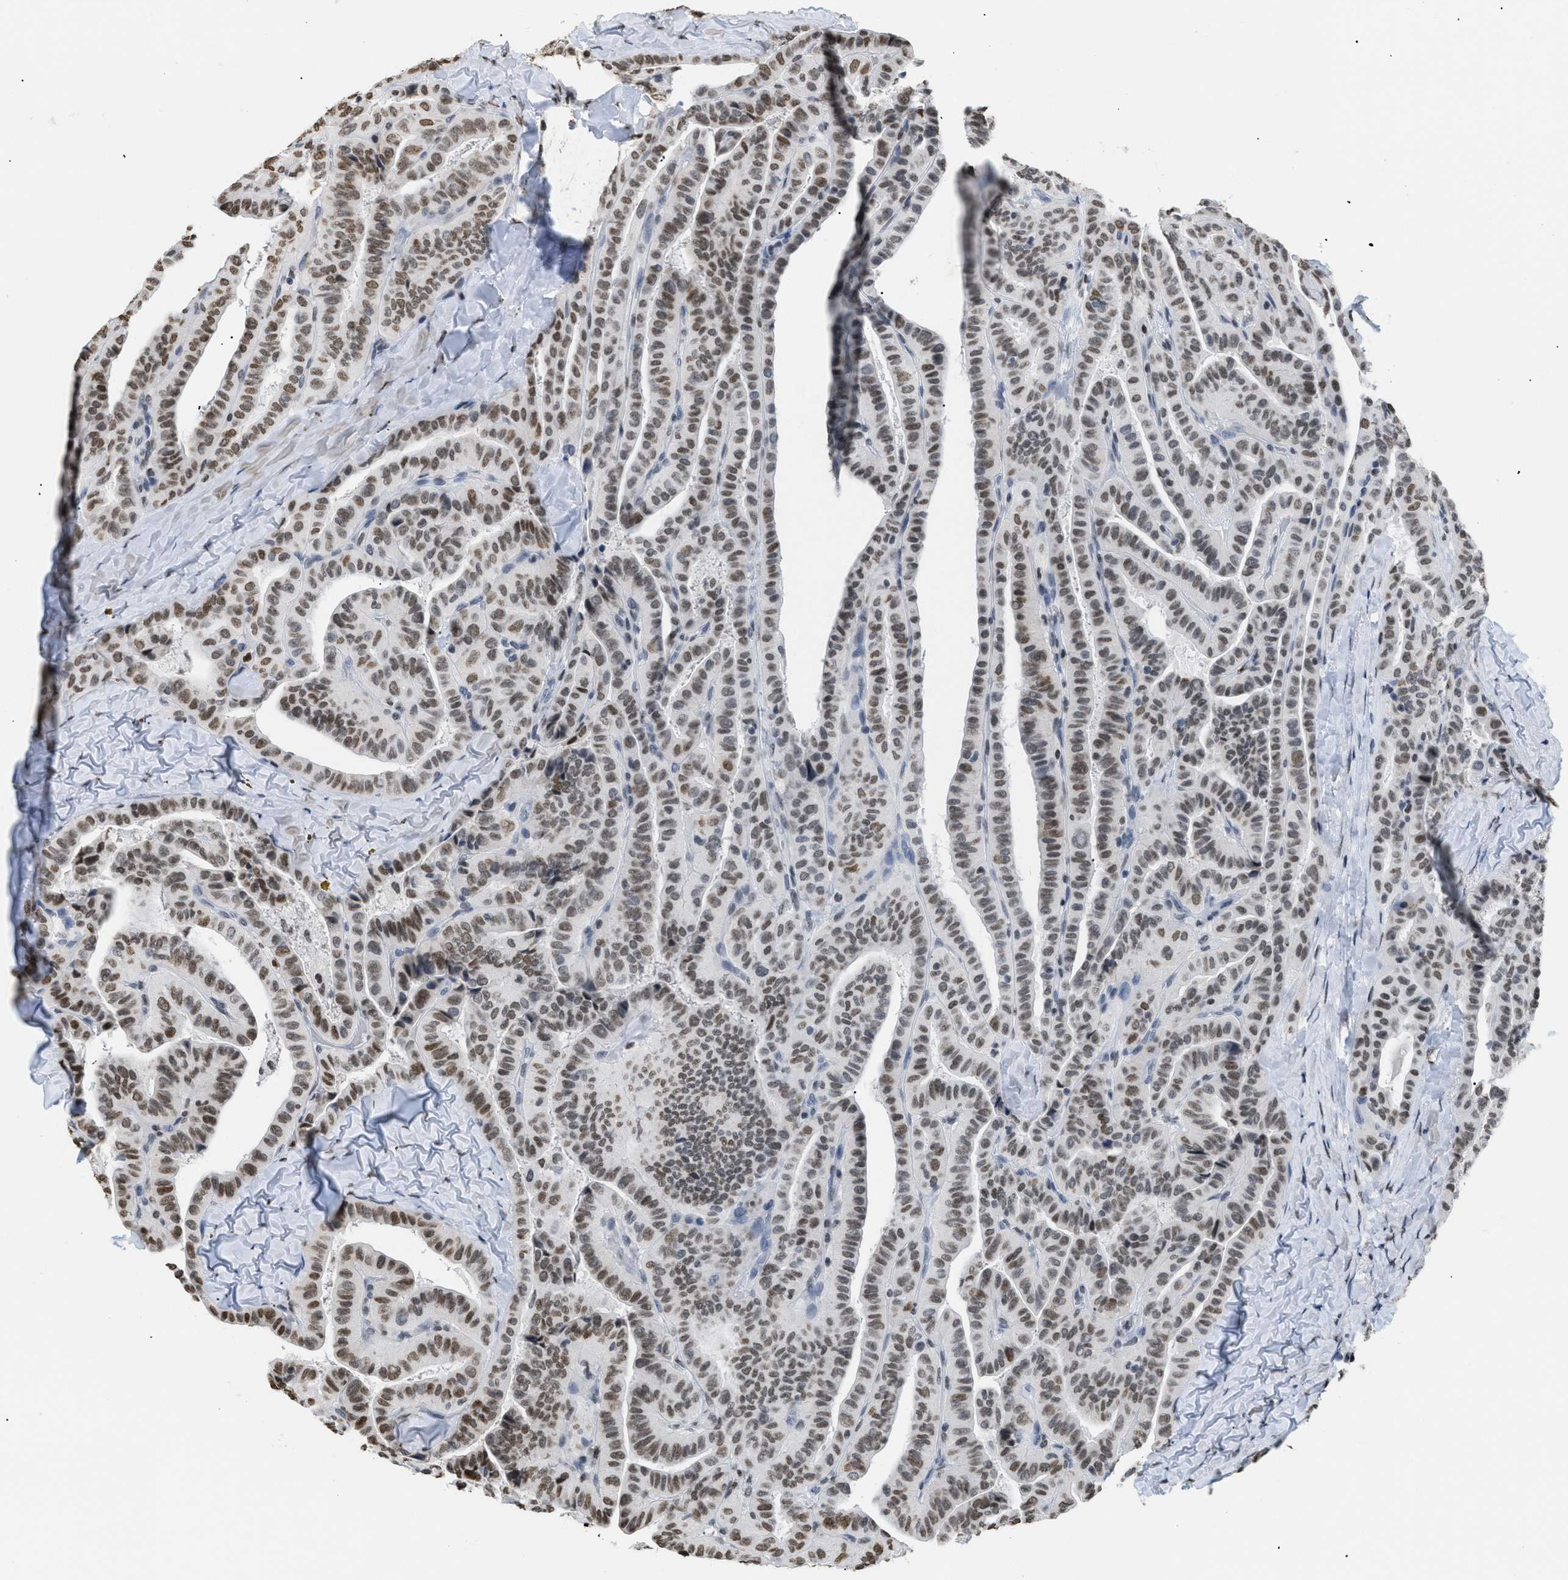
{"staining": {"intensity": "moderate", "quantity": ">75%", "location": "nuclear"}, "tissue": "thyroid cancer", "cell_type": "Tumor cells", "image_type": "cancer", "snomed": [{"axis": "morphology", "description": "Papillary adenocarcinoma, NOS"}, {"axis": "topography", "description": "Thyroid gland"}], "caption": "Moderate nuclear protein expression is present in about >75% of tumor cells in thyroid papillary adenocarcinoma. (DAB (3,3'-diaminobenzidine) = brown stain, brightfield microscopy at high magnification).", "gene": "HMGN2", "patient": {"sex": "male", "age": 77}}